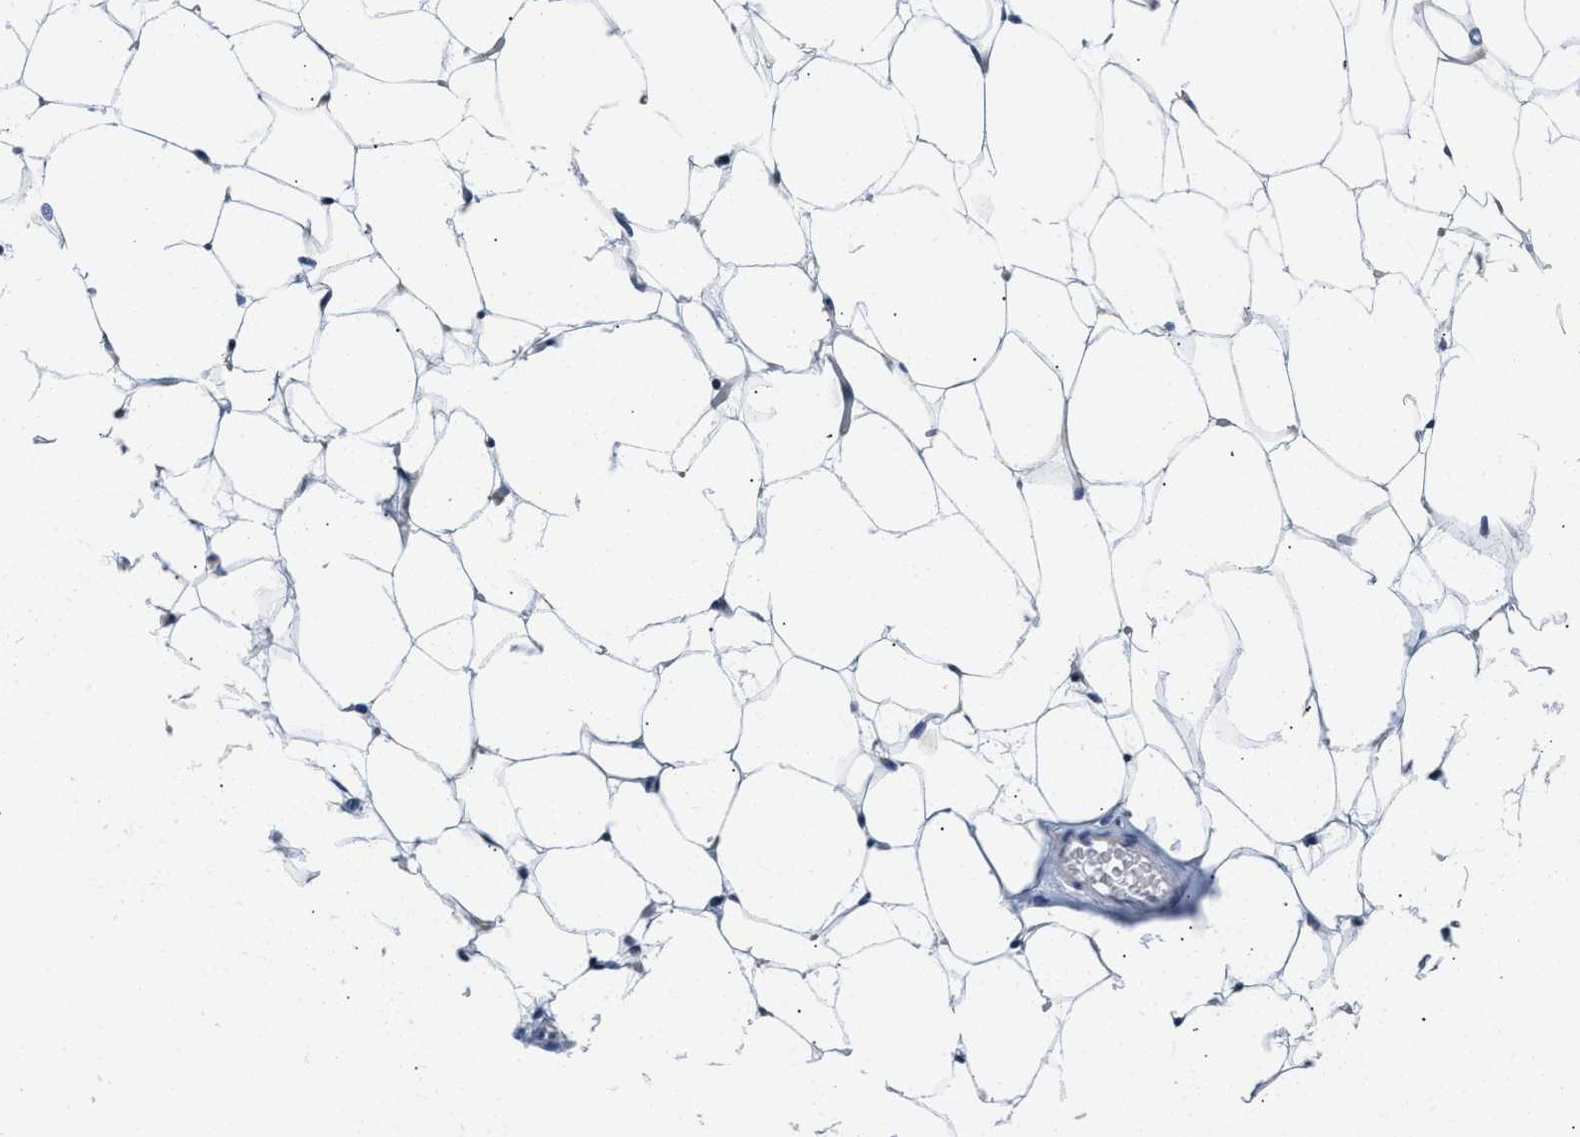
{"staining": {"intensity": "negative", "quantity": "none", "location": "none"}, "tissue": "adipose tissue", "cell_type": "Adipocytes", "image_type": "normal", "snomed": [{"axis": "morphology", "description": "Normal tissue, NOS"}, {"axis": "topography", "description": "Breast"}, {"axis": "topography", "description": "Soft tissue"}], "caption": "Adipocytes show no significant protein staining in normal adipose tissue. Nuclei are stained in blue.", "gene": "CLGN", "patient": {"sex": "female", "age": 75}}